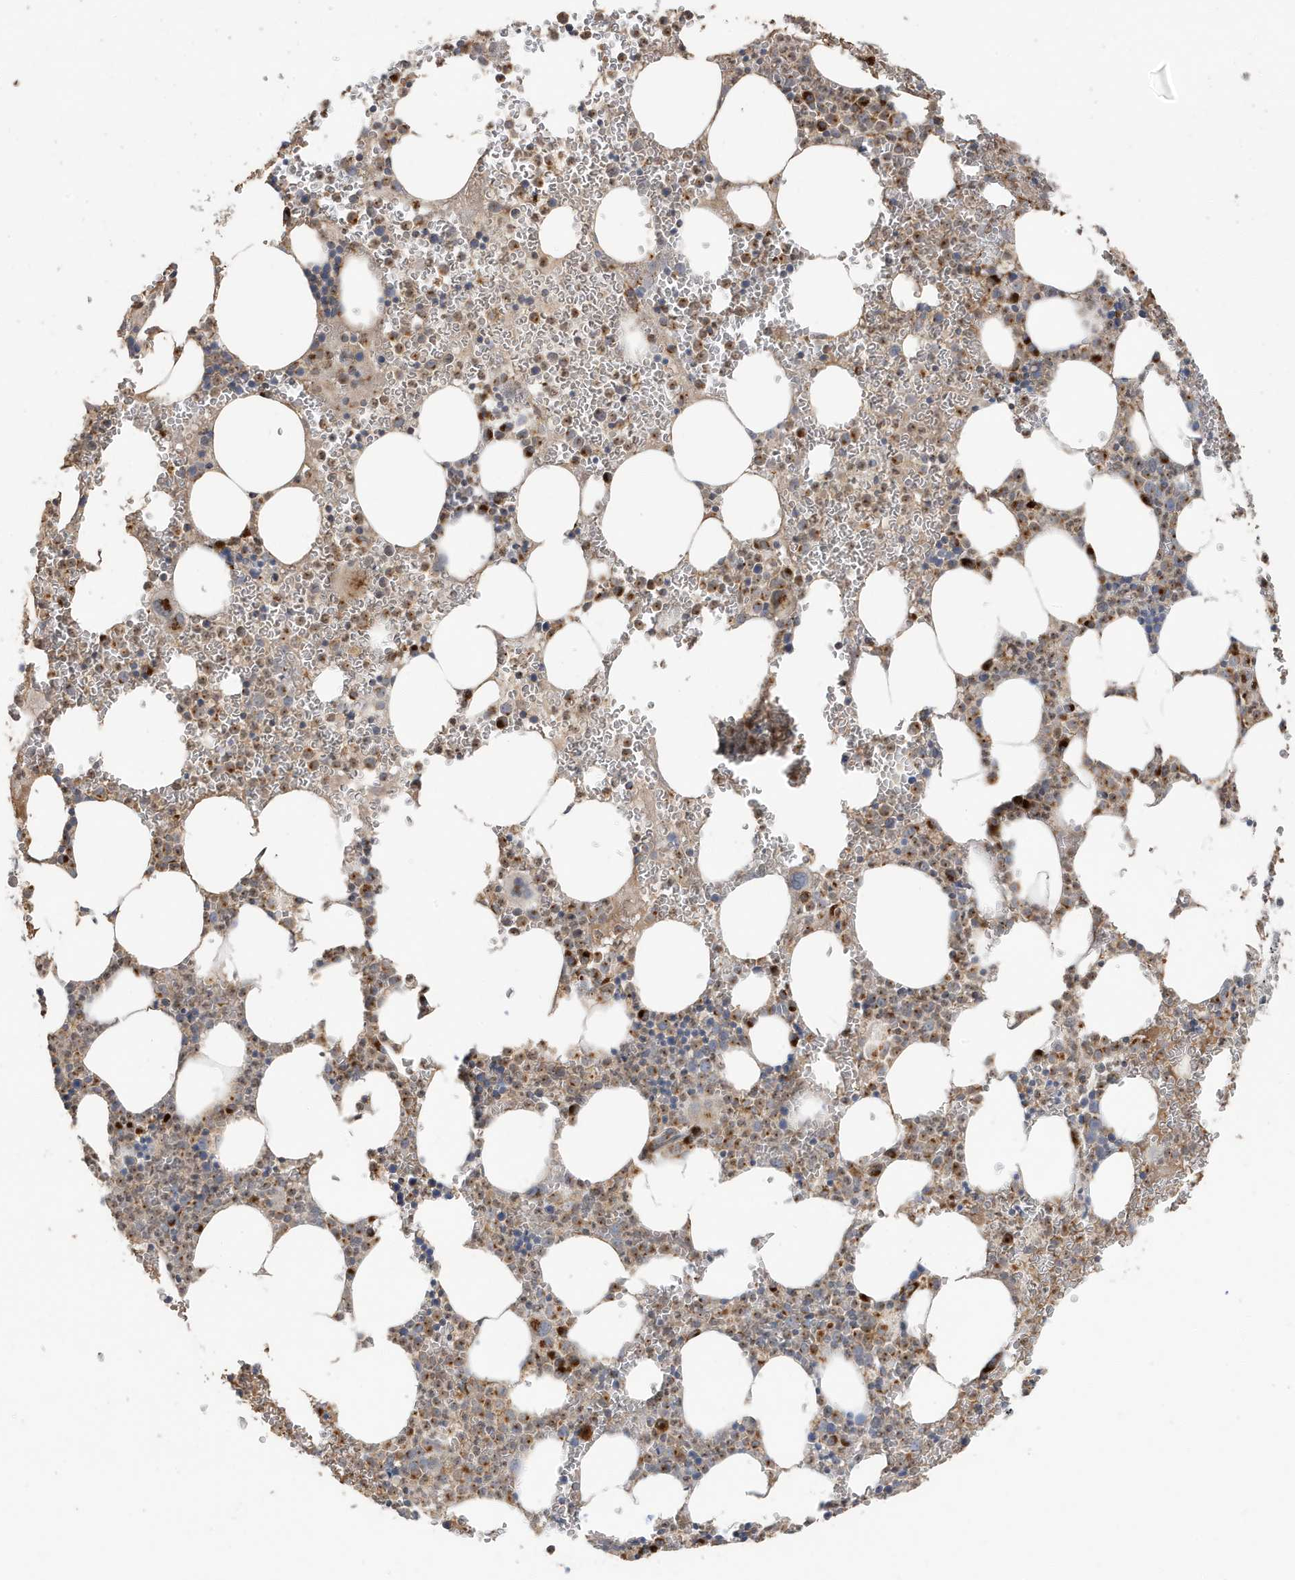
{"staining": {"intensity": "strong", "quantity": "25%-75%", "location": "cytoplasmic/membranous"}, "tissue": "bone marrow", "cell_type": "Hematopoietic cells", "image_type": "normal", "snomed": [{"axis": "morphology", "description": "Normal tissue, NOS"}, {"axis": "topography", "description": "Bone marrow"}], "caption": "A histopathology image of human bone marrow stained for a protein exhibits strong cytoplasmic/membranous brown staining in hematopoietic cells. (DAB IHC with brightfield microscopy, high magnification).", "gene": "RER1", "patient": {"sex": "female", "age": 78}}